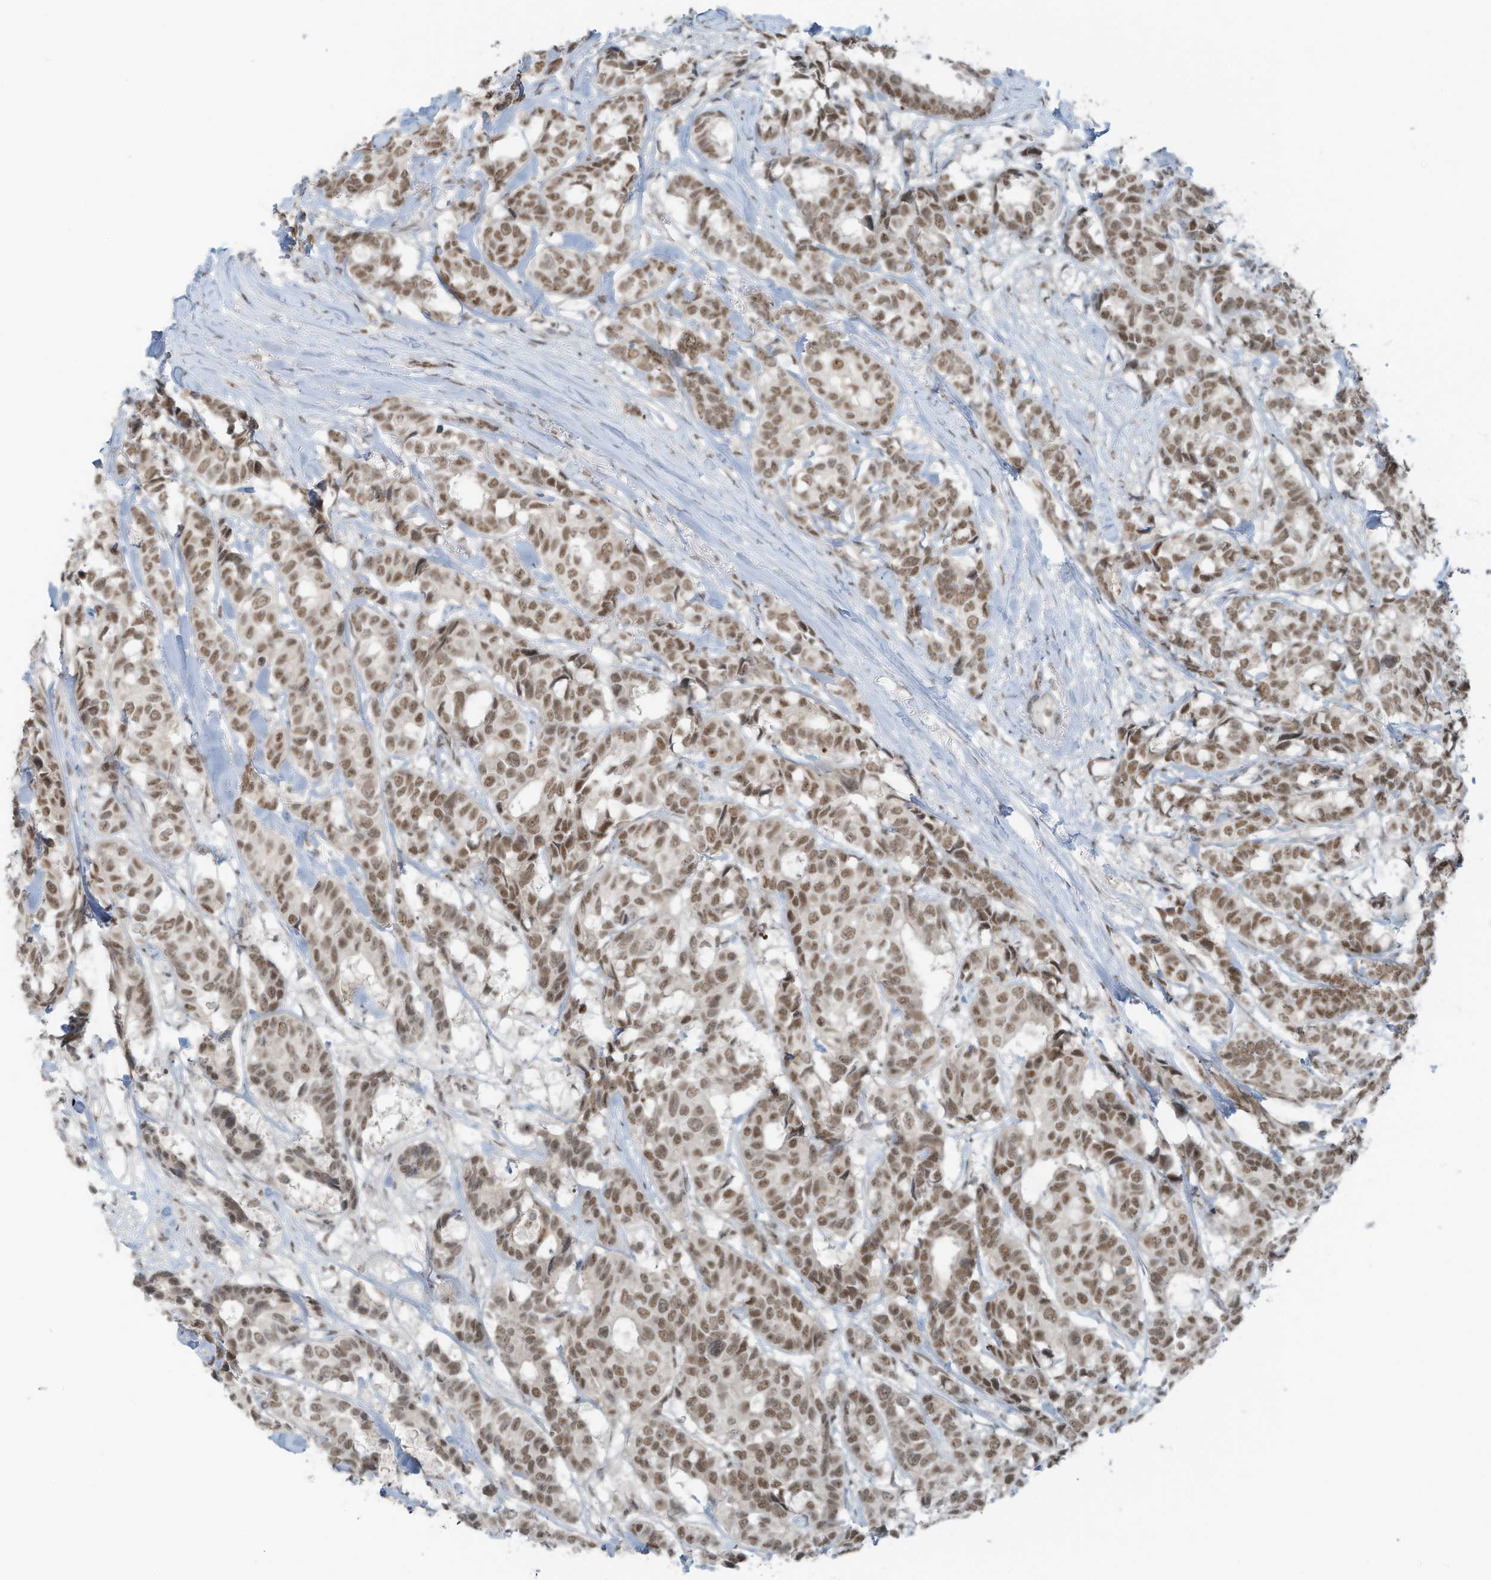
{"staining": {"intensity": "moderate", "quantity": ">75%", "location": "nuclear"}, "tissue": "breast cancer", "cell_type": "Tumor cells", "image_type": "cancer", "snomed": [{"axis": "morphology", "description": "Duct carcinoma"}, {"axis": "topography", "description": "Breast"}], "caption": "This is an image of immunohistochemistry staining of breast cancer (intraductal carcinoma), which shows moderate positivity in the nuclear of tumor cells.", "gene": "WRNIP1", "patient": {"sex": "female", "age": 87}}